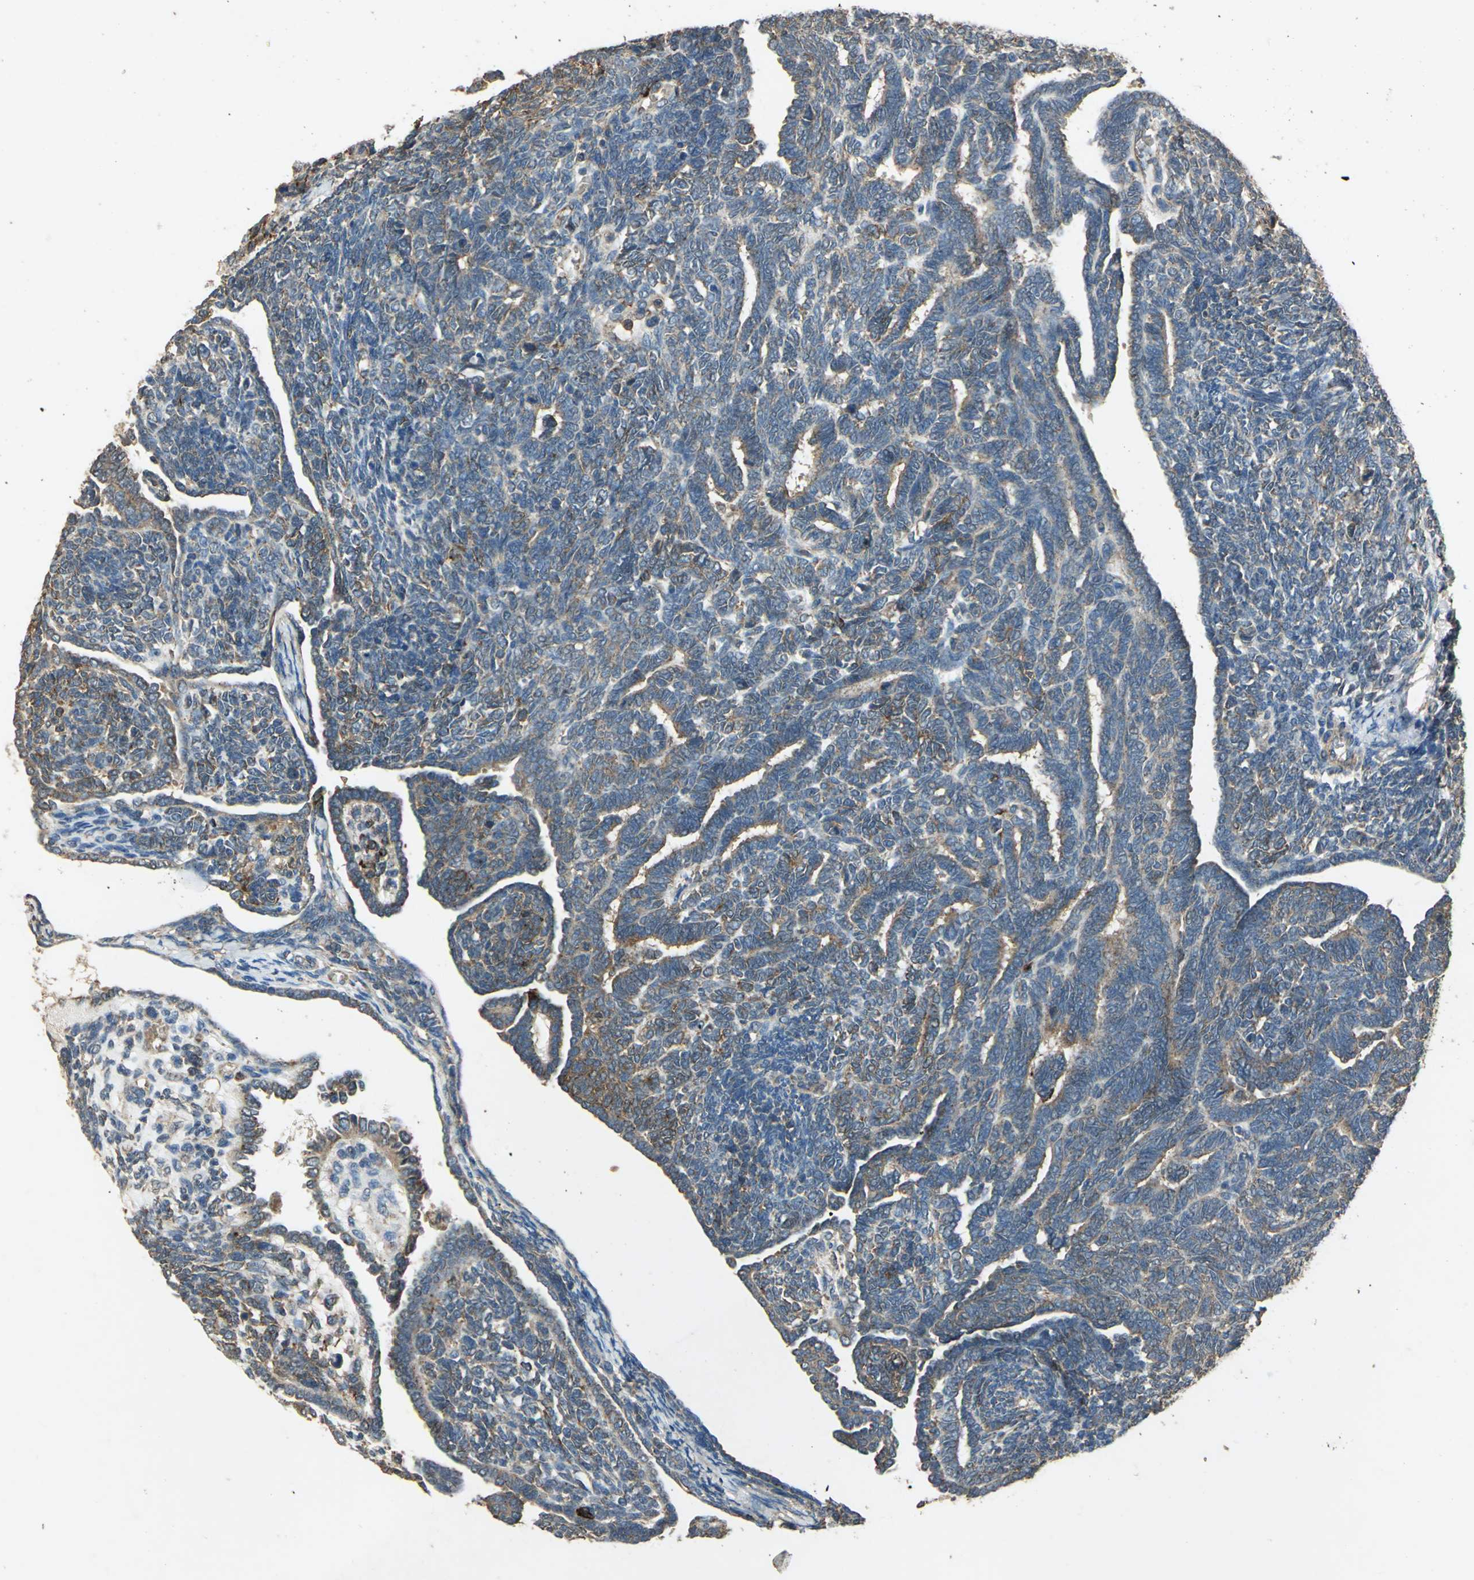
{"staining": {"intensity": "strong", "quantity": "25%-75%", "location": "cytoplasmic/membranous"}, "tissue": "endometrial cancer", "cell_type": "Tumor cells", "image_type": "cancer", "snomed": [{"axis": "morphology", "description": "Neoplasm, malignant, NOS"}, {"axis": "topography", "description": "Endometrium"}], "caption": "Endometrial malignant neoplasm stained for a protein displays strong cytoplasmic/membranous positivity in tumor cells. (DAB (3,3'-diaminobenzidine) = brown stain, brightfield microscopy at high magnification).", "gene": "POLRMT", "patient": {"sex": "female", "age": 74}}